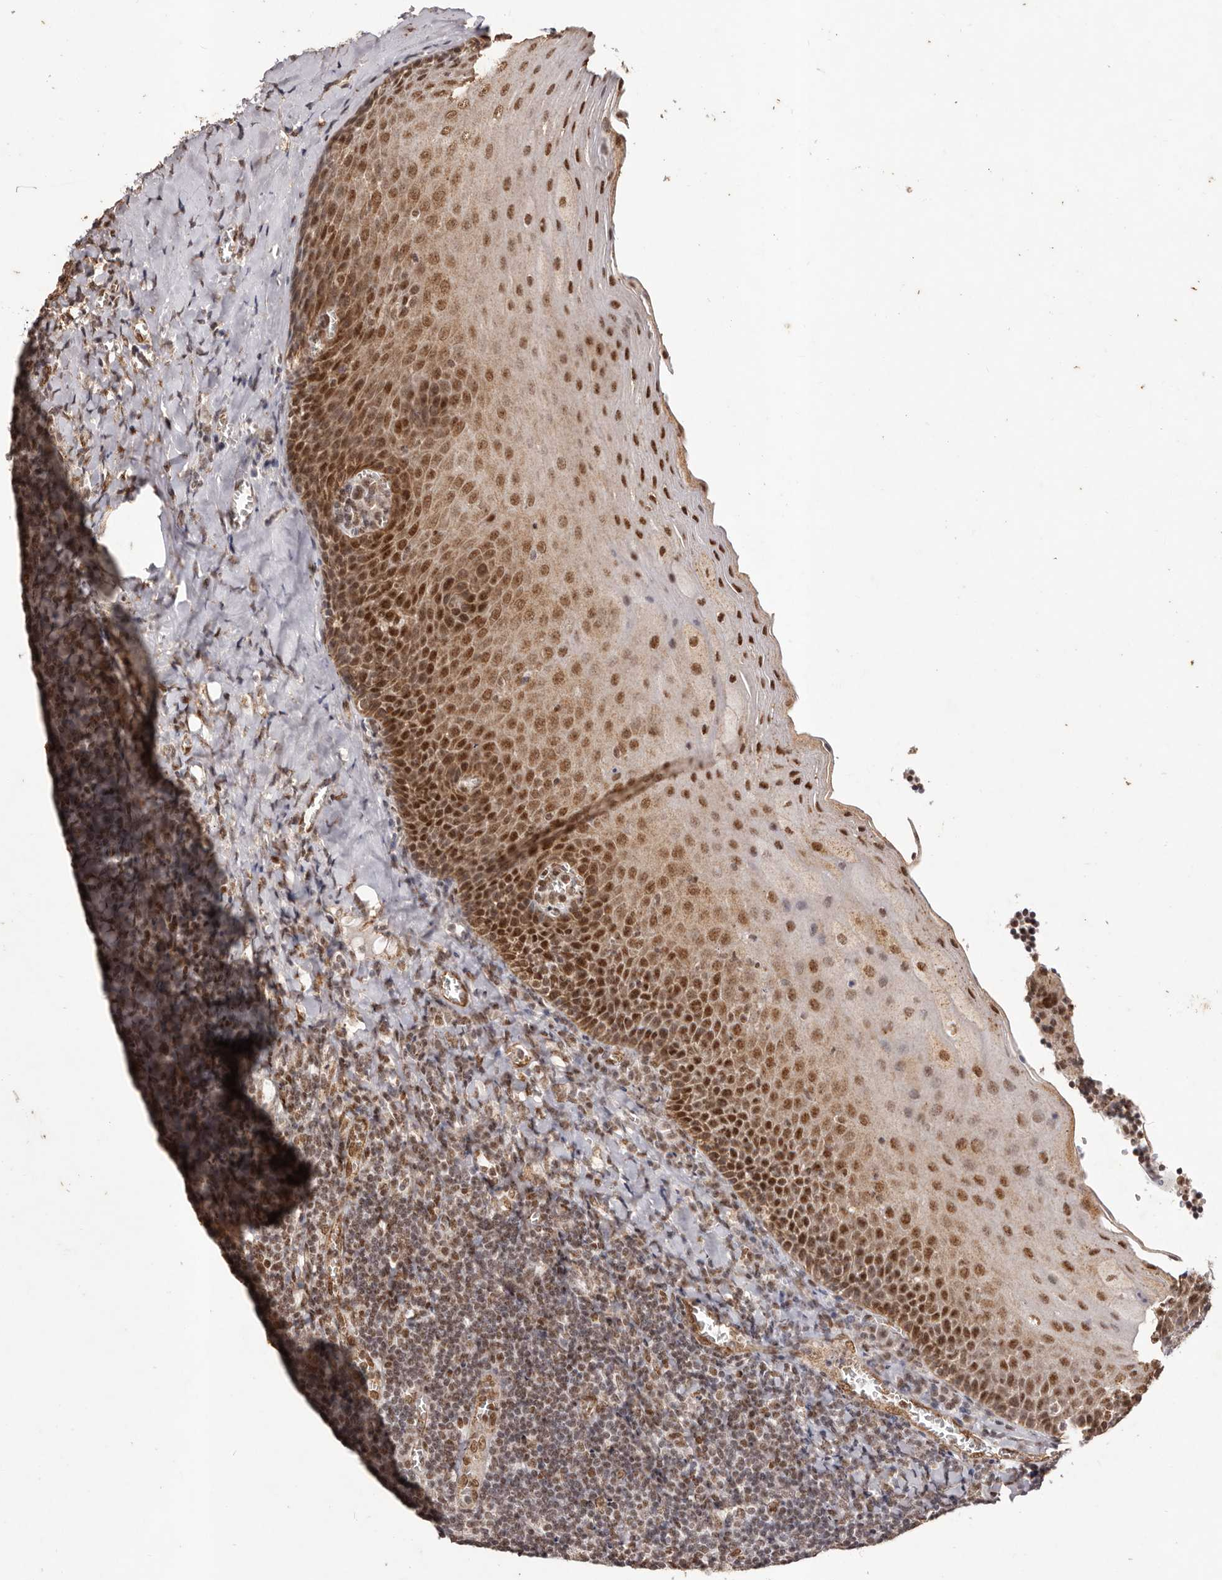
{"staining": {"intensity": "negative", "quantity": "none", "location": "none"}, "tissue": "tonsil", "cell_type": "Germinal center cells", "image_type": "normal", "snomed": [{"axis": "morphology", "description": "Normal tissue, NOS"}, {"axis": "topography", "description": "Tonsil"}], "caption": "High power microscopy micrograph of an immunohistochemistry (IHC) micrograph of unremarkable tonsil, revealing no significant positivity in germinal center cells.", "gene": "RPS6KA5", "patient": {"sex": "male", "age": 27}}